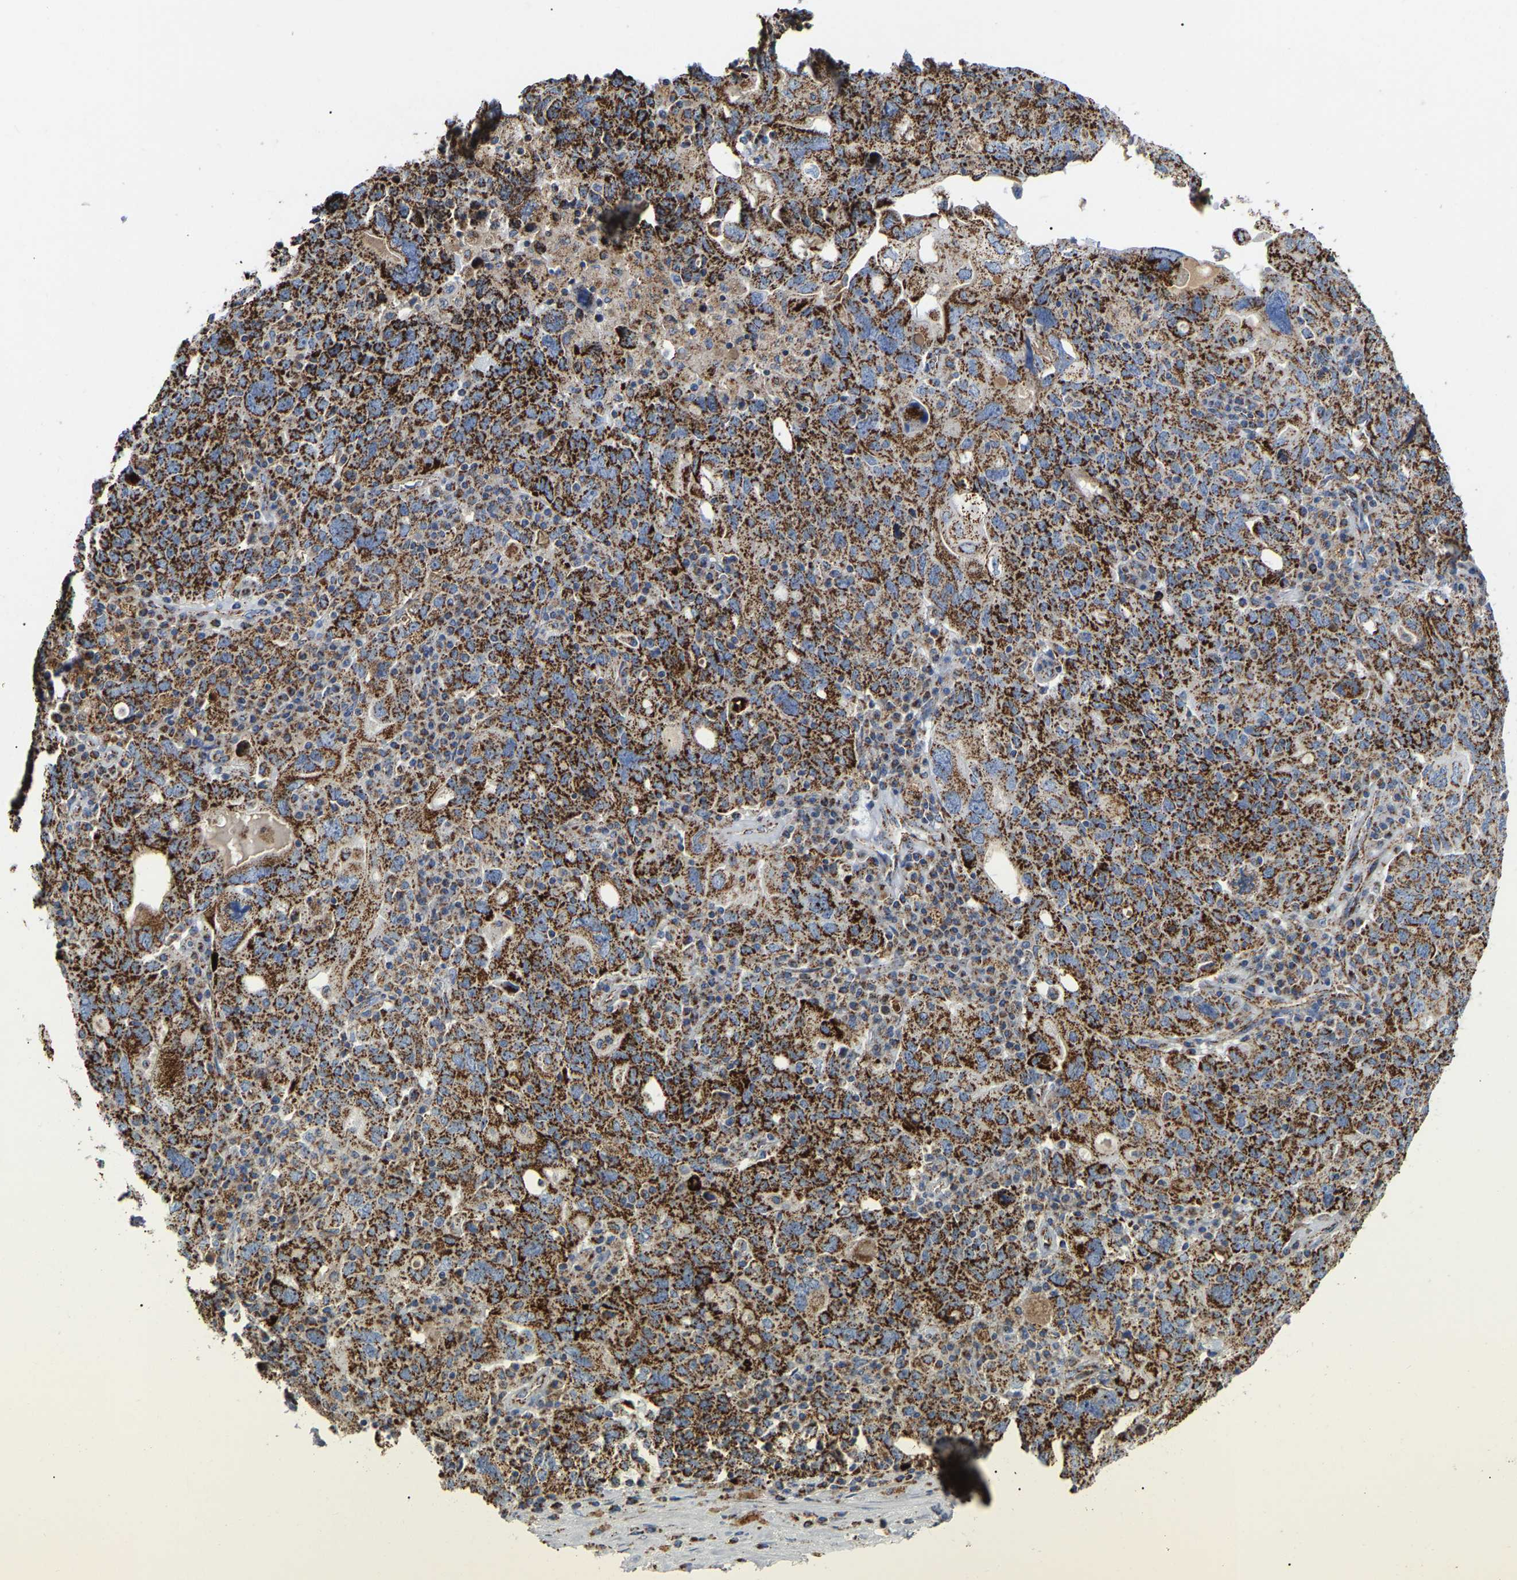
{"staining": {"intensity": "strong", "quantity": ">75%", "location": "cytoplasmic/membranous"}, "tissue": "ovarian cancer", "cell_type": "Tumor cells", "image_type": "cancer", "snomed": [{"axis": "morphology", "description": "Carcinoma, endometroid"}, {"axis": "topography", "description": "Ovary"}], "caption": "Immunohistochemical staining of ovarian cancer shows strong cytoplasmic/membranous protein expression in about >75% of tumor cells.", "gene": "HIBADH", "patient": {"sex": "female", "age": 62}}